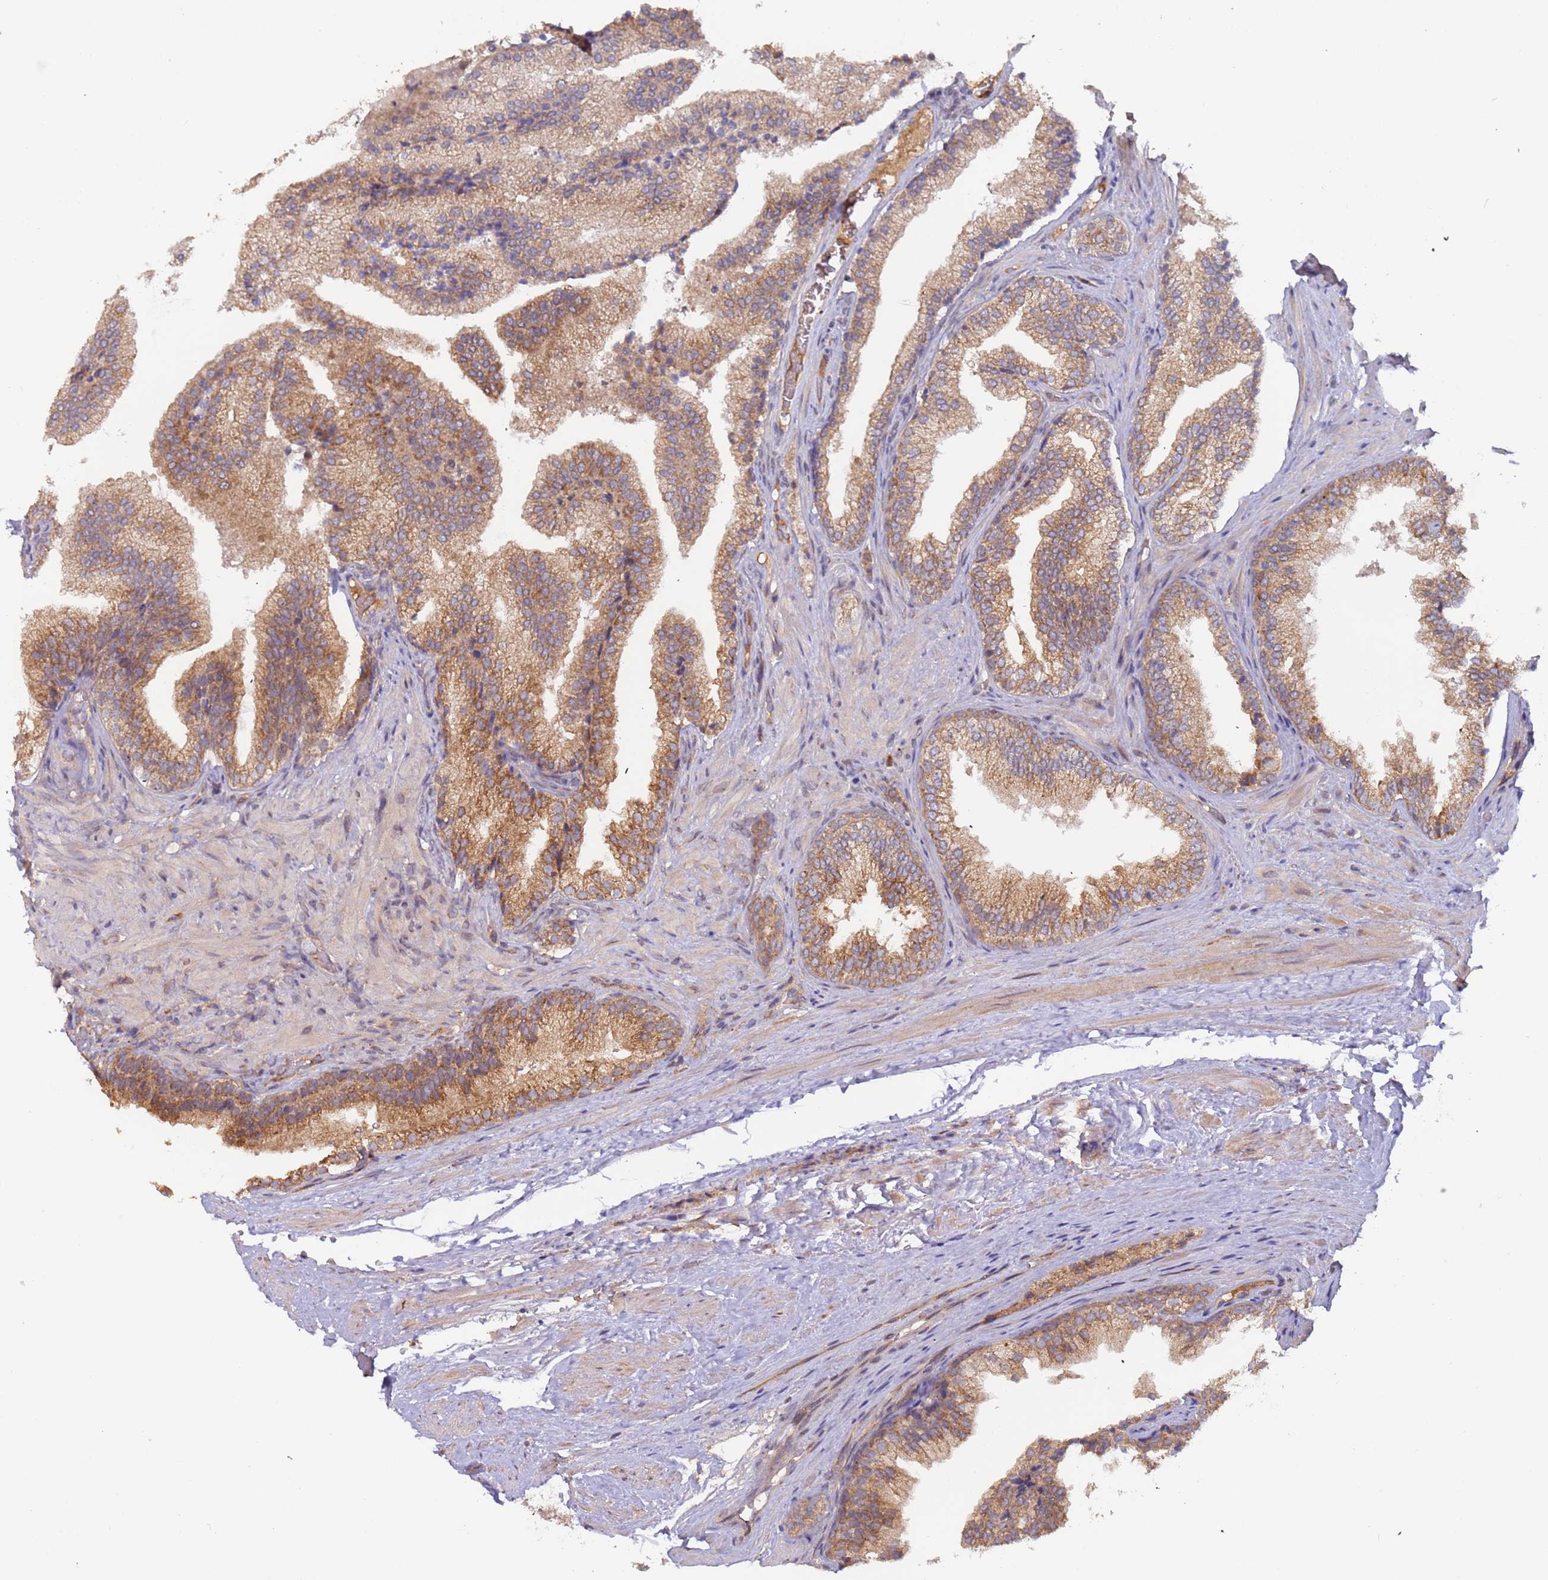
{"staining": {"intensity": "moderate", "quantity": ">75%", "location": "cytoplasmic/membranous"}, "tissue": "prostate", "cell_type": "Glandular cells", "image_type": "normal", "snomed": [{"axis": "morphology", "description": "Normal tissue, NOS"}, {"axis": "topography", "description": "Prostate"}], "caption": "The immunohistochemical stain highlights moderate cytoplasmic/membranous expression in glandular cells of benign prostate. (DAB IHC with brightfield microscopy, high magnification).", "gene": "OR5A2", "patient": {"sex": "male", "age": 76}}